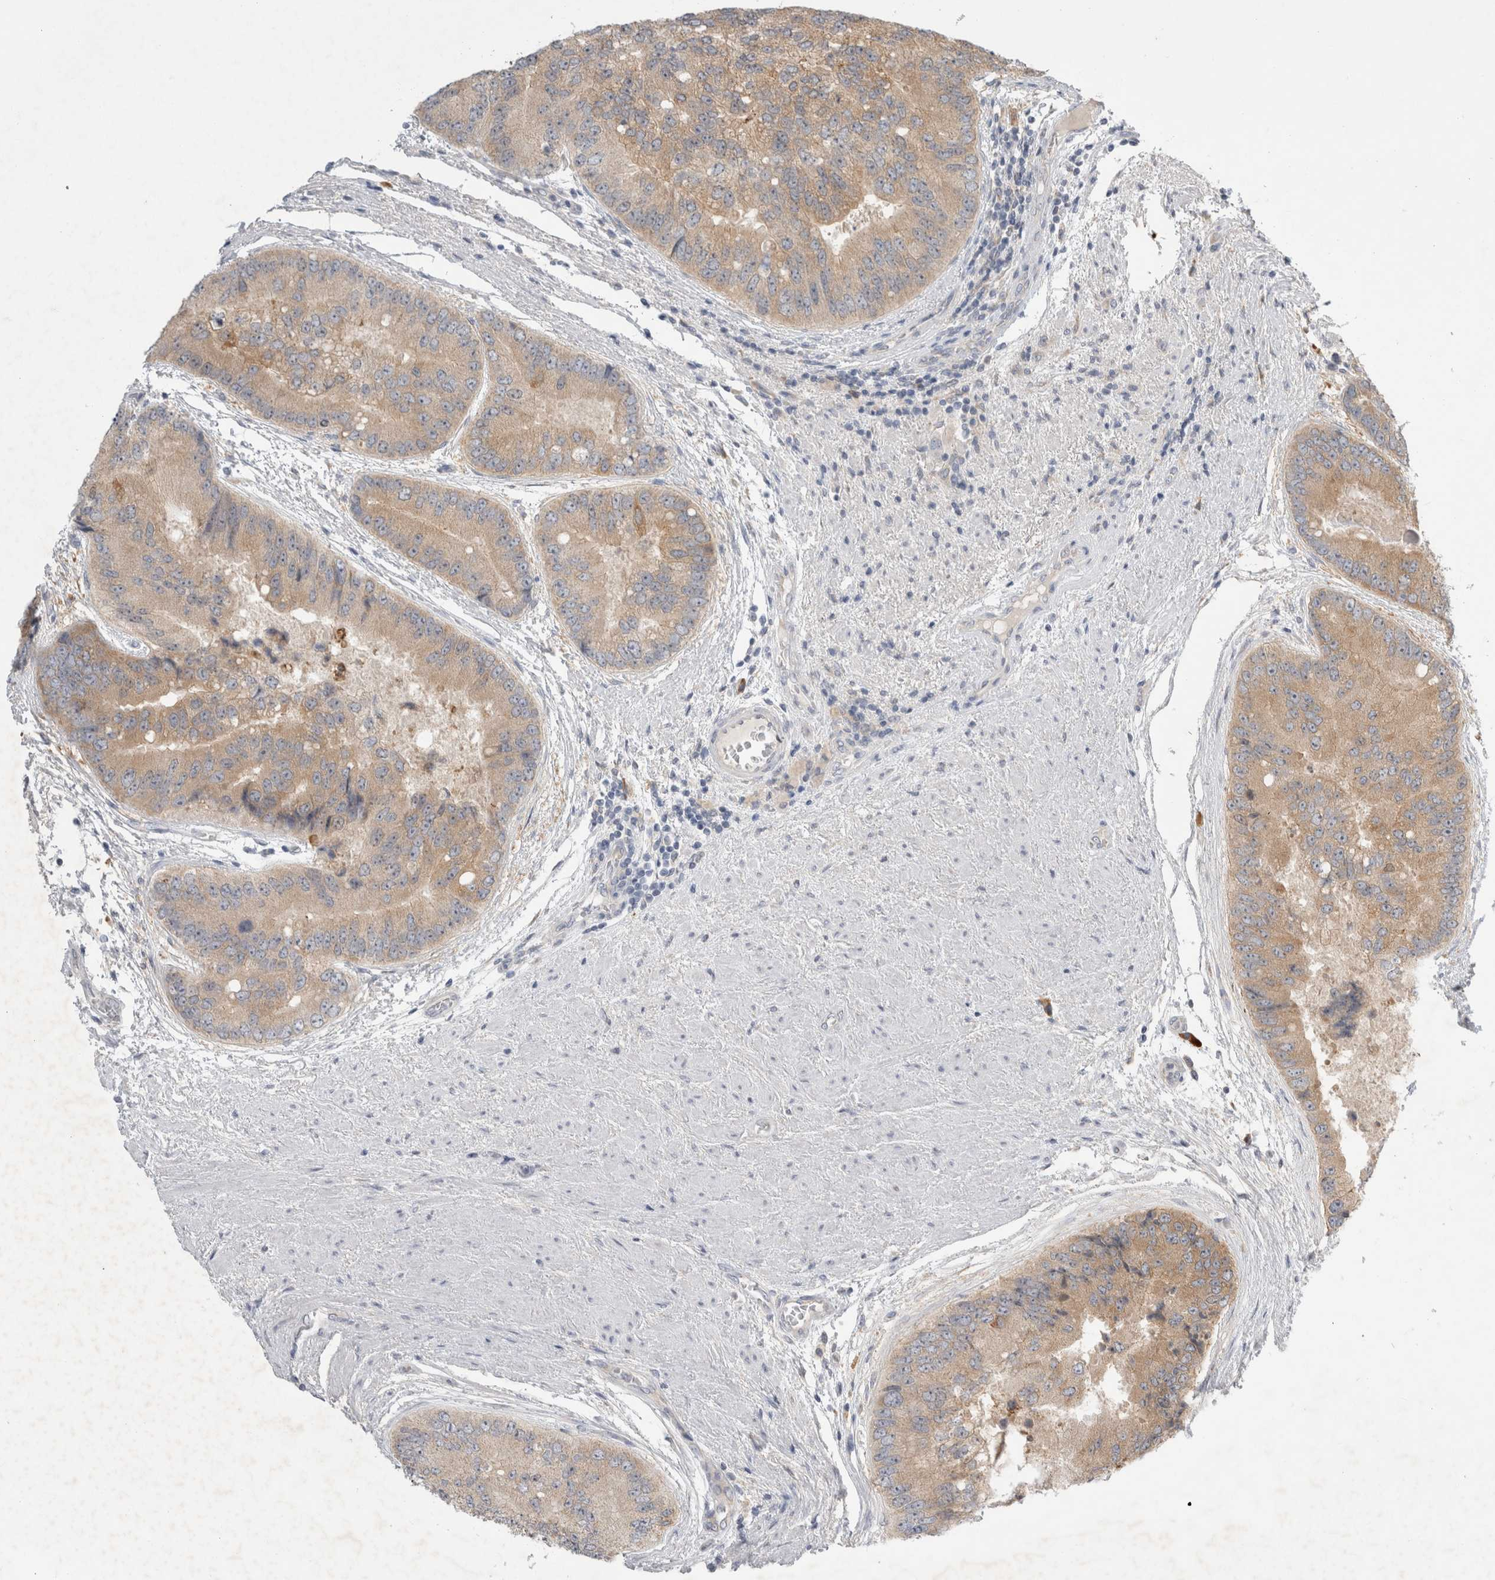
{"staining": {"intensity": "moderate", "quantity": ">75%", "location": "cytoplasmic/membranous"}, "tissue": "prostate cancer", "cell_type": "Tumor cells", "image_type": "cancer", "snomed": [{"axis": "morphology", "description": "Adenocarcinoma, High grade"}, {"axis": "topography", "description": "Prostate"}], "caption": "Adenocarcinoma (high-grade) (prostate) stained with immunohistochemistry reveals moderate cytoplasmic/membranous staining in approximately >75% of tumor cells.", "gene": "NEDD4L", "patient": {"sex": "male", "age": 70}}